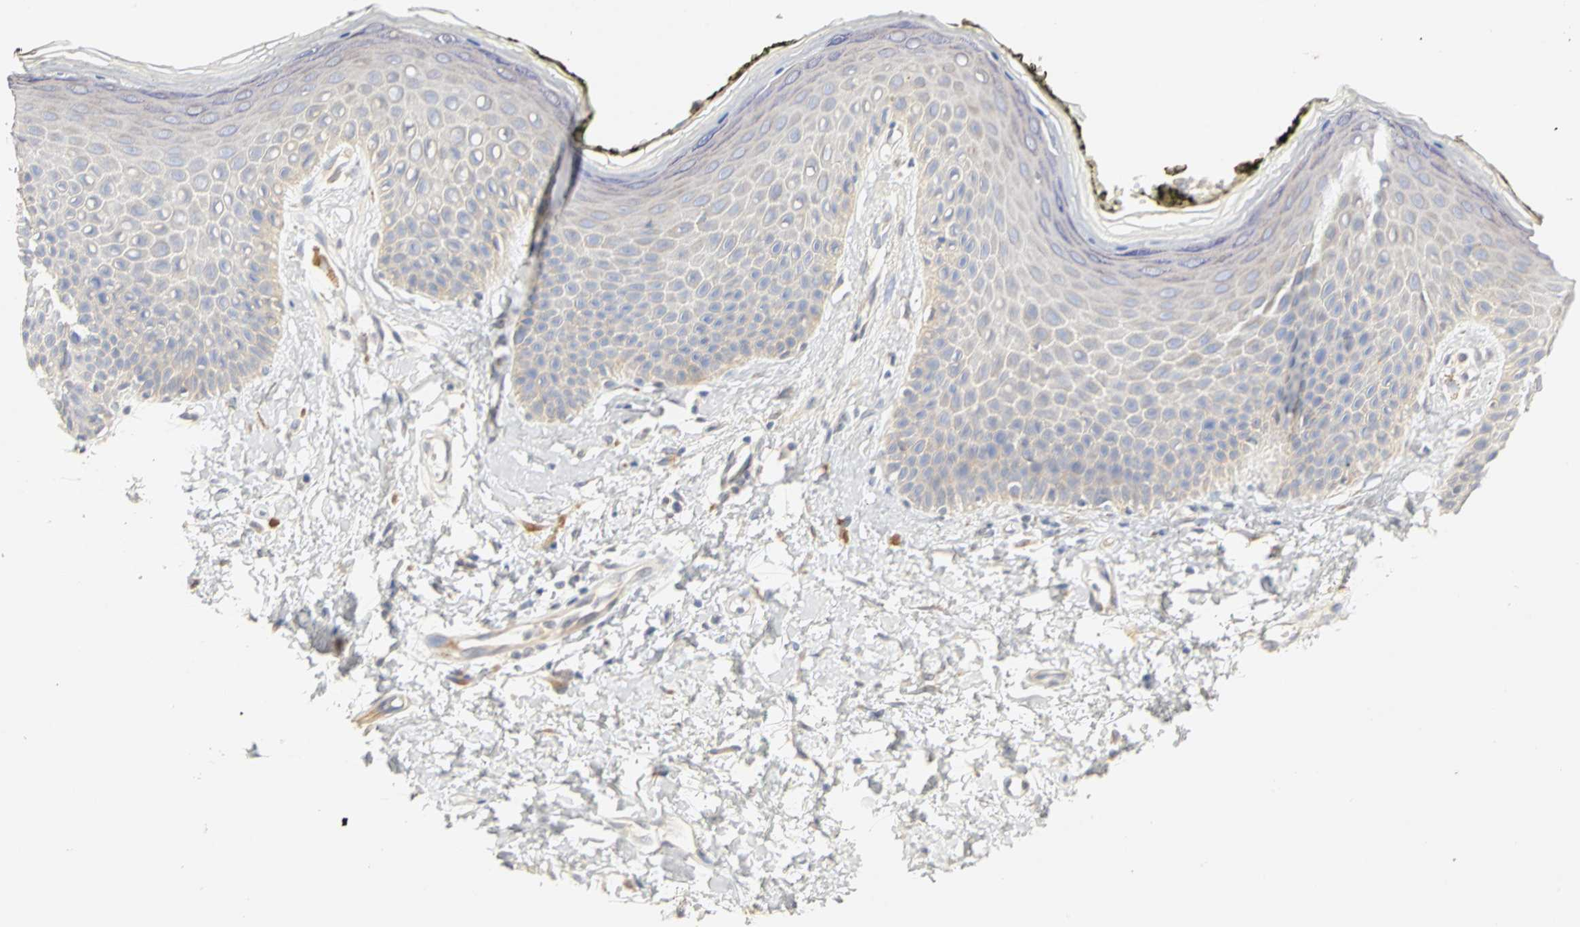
{"staining": {"intensity": "weak", "quantity": "25%-75%", "location": "cytoplasmic/membranous"}, "tissue": "skin", "cell_type": "Epidermal cells", "image_type": "normal", "snomed": [{"axis": "morphology", "description": "Normal tissue, NOS"}, {"axis": "morphology", "description": "Inflammation, NOS"}, {"axis": "topography", "description": "Vulva"}], "caption": "This is a photomicrograph of immunohistochemistry staining of benign skin, which shows weak positivity in the cytoplasmic/membranous of epidermal cells.", "gene": "GNRH2", "patient": {"sex": "female", "age": 84}}